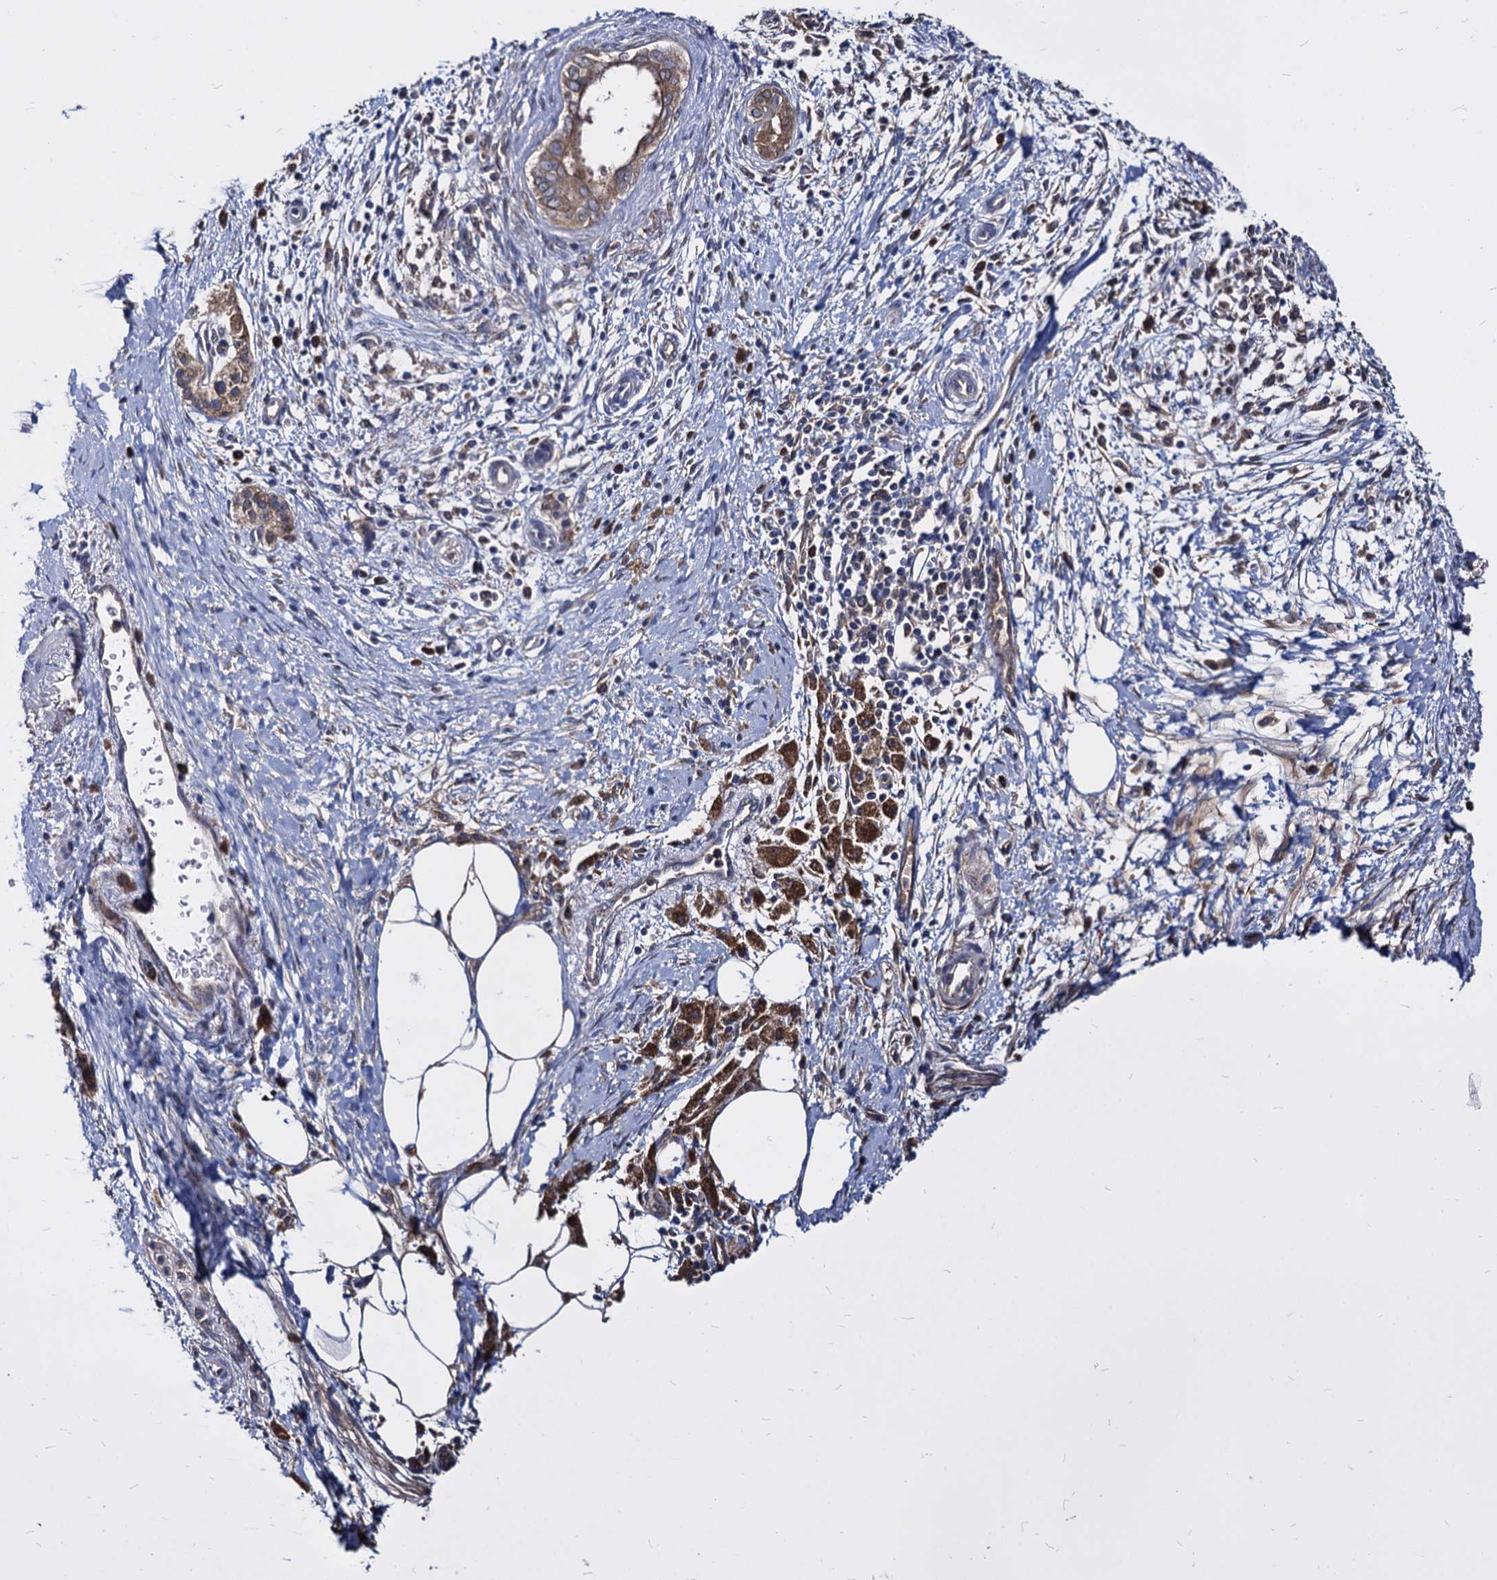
{"staining": {"intensity": "strong", "quantity": ">75%", "location": "cytoplasmic/membranous"}, "tissue": "pancreatic cancer", "cell_type": "Tumor cells", "image_type": "cancer", "snomed": [{"axis": "morphology", "description": "Adenocarcinoma, NOS"}, {"axis": "topography", "description": "Pancreas"}], "caption": "Immunohistochemistry micrograph of neoplastic tissue: human pancreatic adenocarcinoma stained using immunohistochemistry (IHC) demonstrates high levels of strong protein expression localized specifically in the cytoplasmic/membranous of tumor cells, appearing as a cytoplasmic/membranous brown color.", "gene": "NME1", "patient": {"sex": "male", "age": 58}}